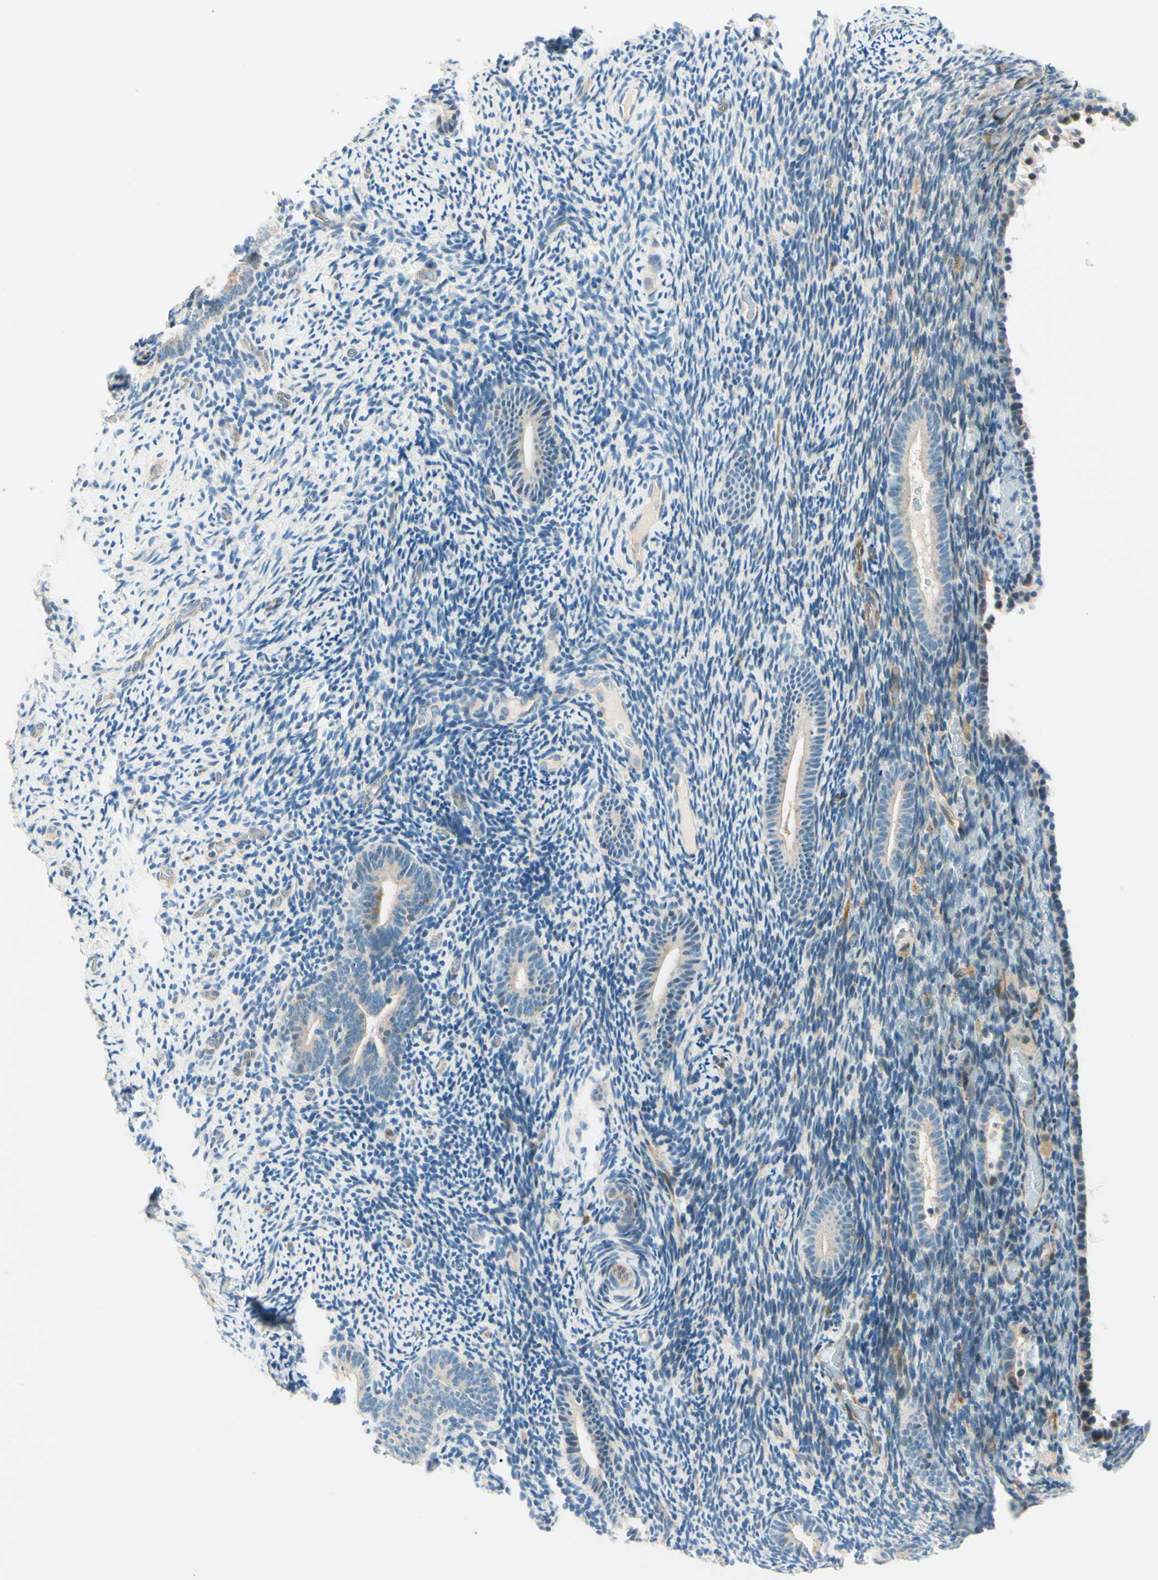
{"staining": {"intensity": "negative", "quantity": "none", "location": "none"}, "tissue": "endometrium", "cell_type": "Cells in endometrial stroma", "image_type": "normal", "snomed": [{"axis": "morphology", "description": "Normal tissue, NOS"}, {"axis": "topography", "description": "Endometrium"}], "caption": "A high-resolution photomicrograph shows immunohistochemistry staining of benign endometrium, which displays no significant staining in cells in endometrial stroma. Nuclei are stained in blue.", "gene": "TAOK2", "patient": {"sex": "female", "age": 51}}